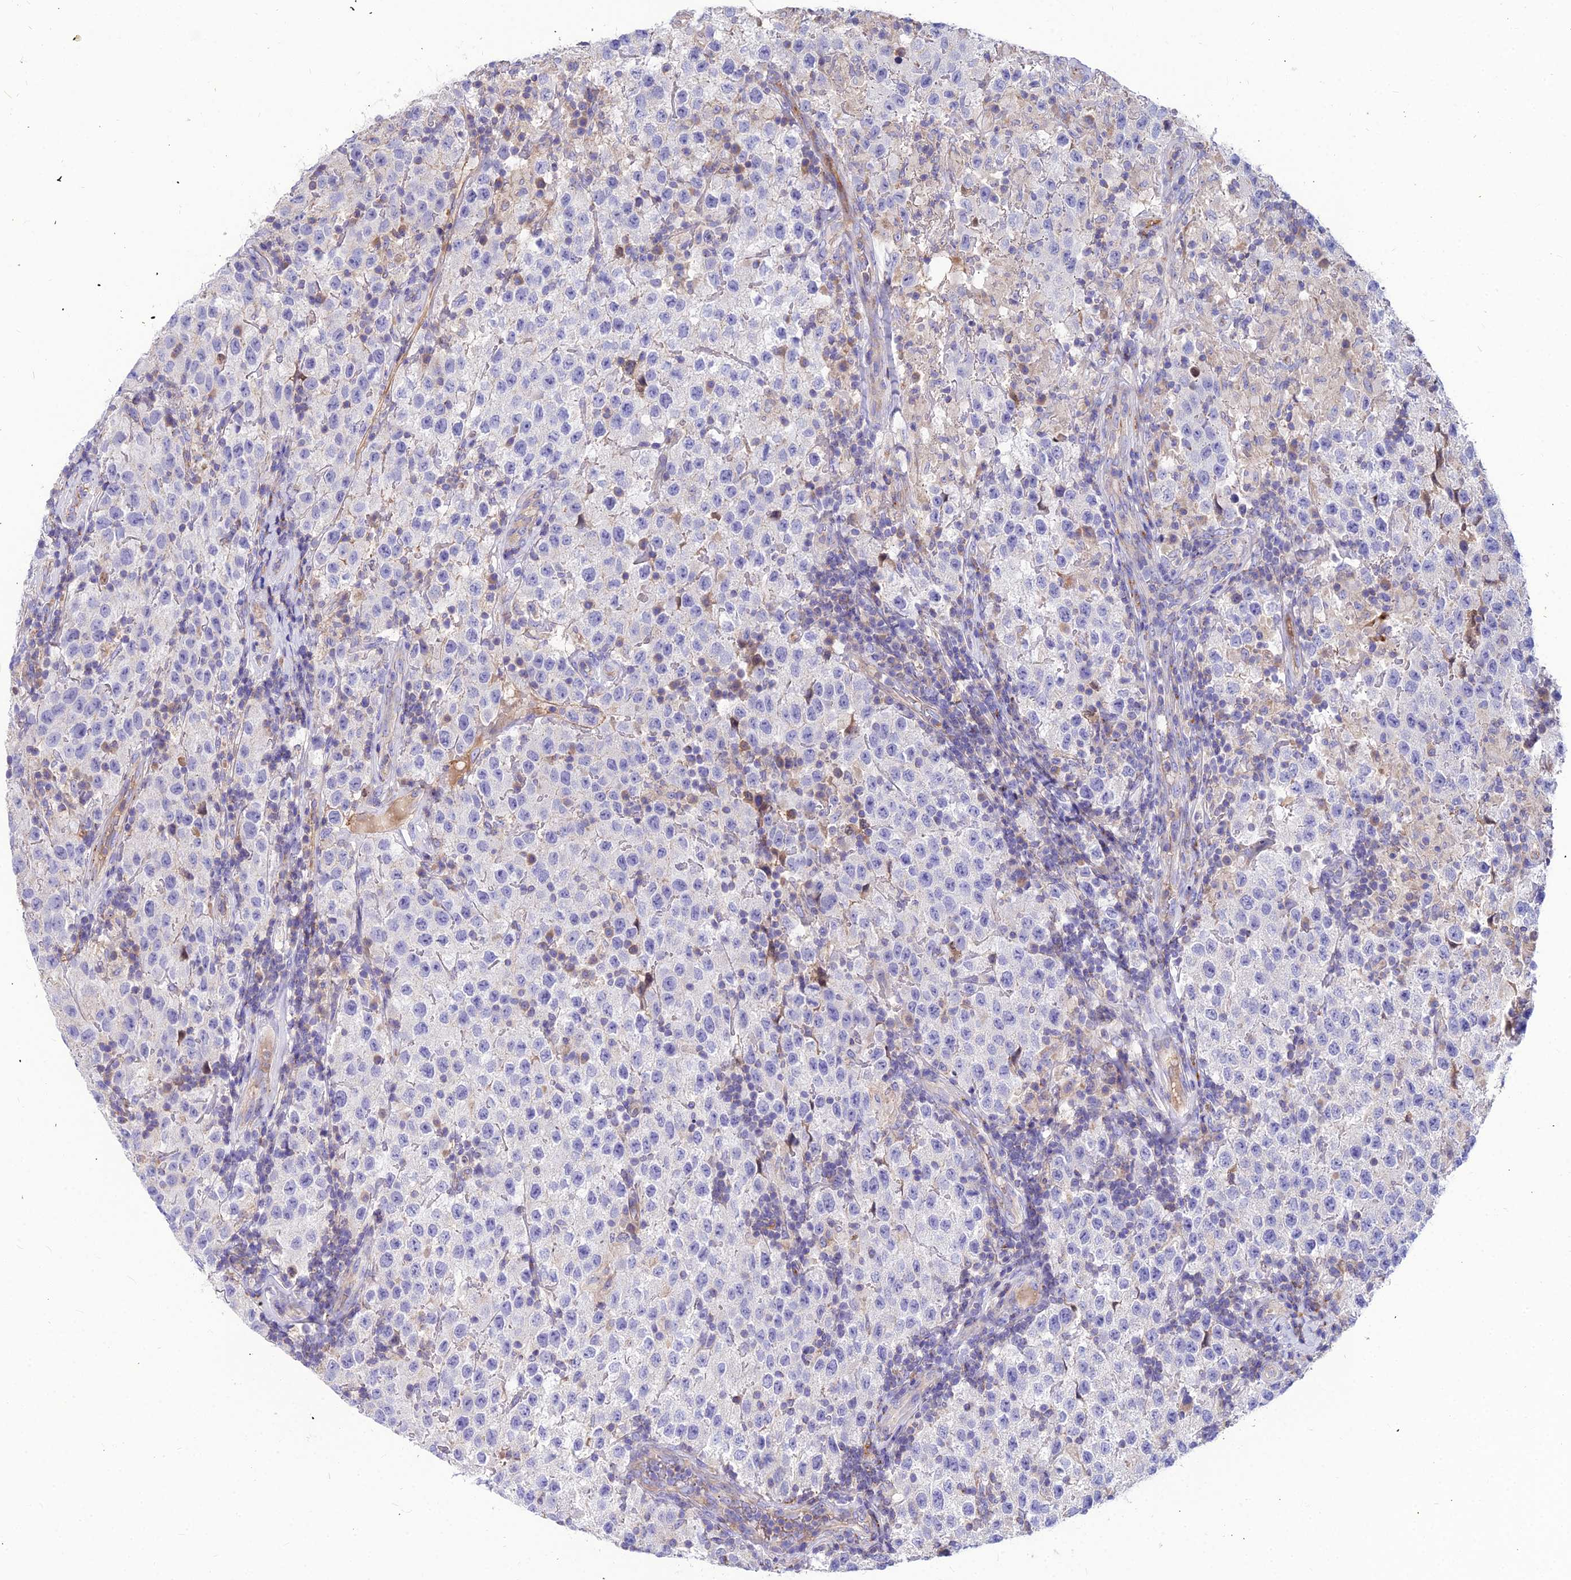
{"staining": {"intensity": "negative", "quantity": "none", "location": "none"}, "tissue": "testis cancer", "cell_type": "Tumor cells", "image_type": "cancer", "snomed": [{"axis": "morphology", "description": "Seminoma, NOS"}, {"axis": "morphology", "description": "Carcinoma, Embryonal, NOS"}, {"axis": "topography", "description": "Testis"}], "caption": "Immunohistochemical staining of human testis cancer (embryonal carcinoma) demonstrates no significant expression in tumor cells. Nuclei are stained in blue.", "gene": "ASPHD1", "patient": {"sex": "male", "age": 41}}